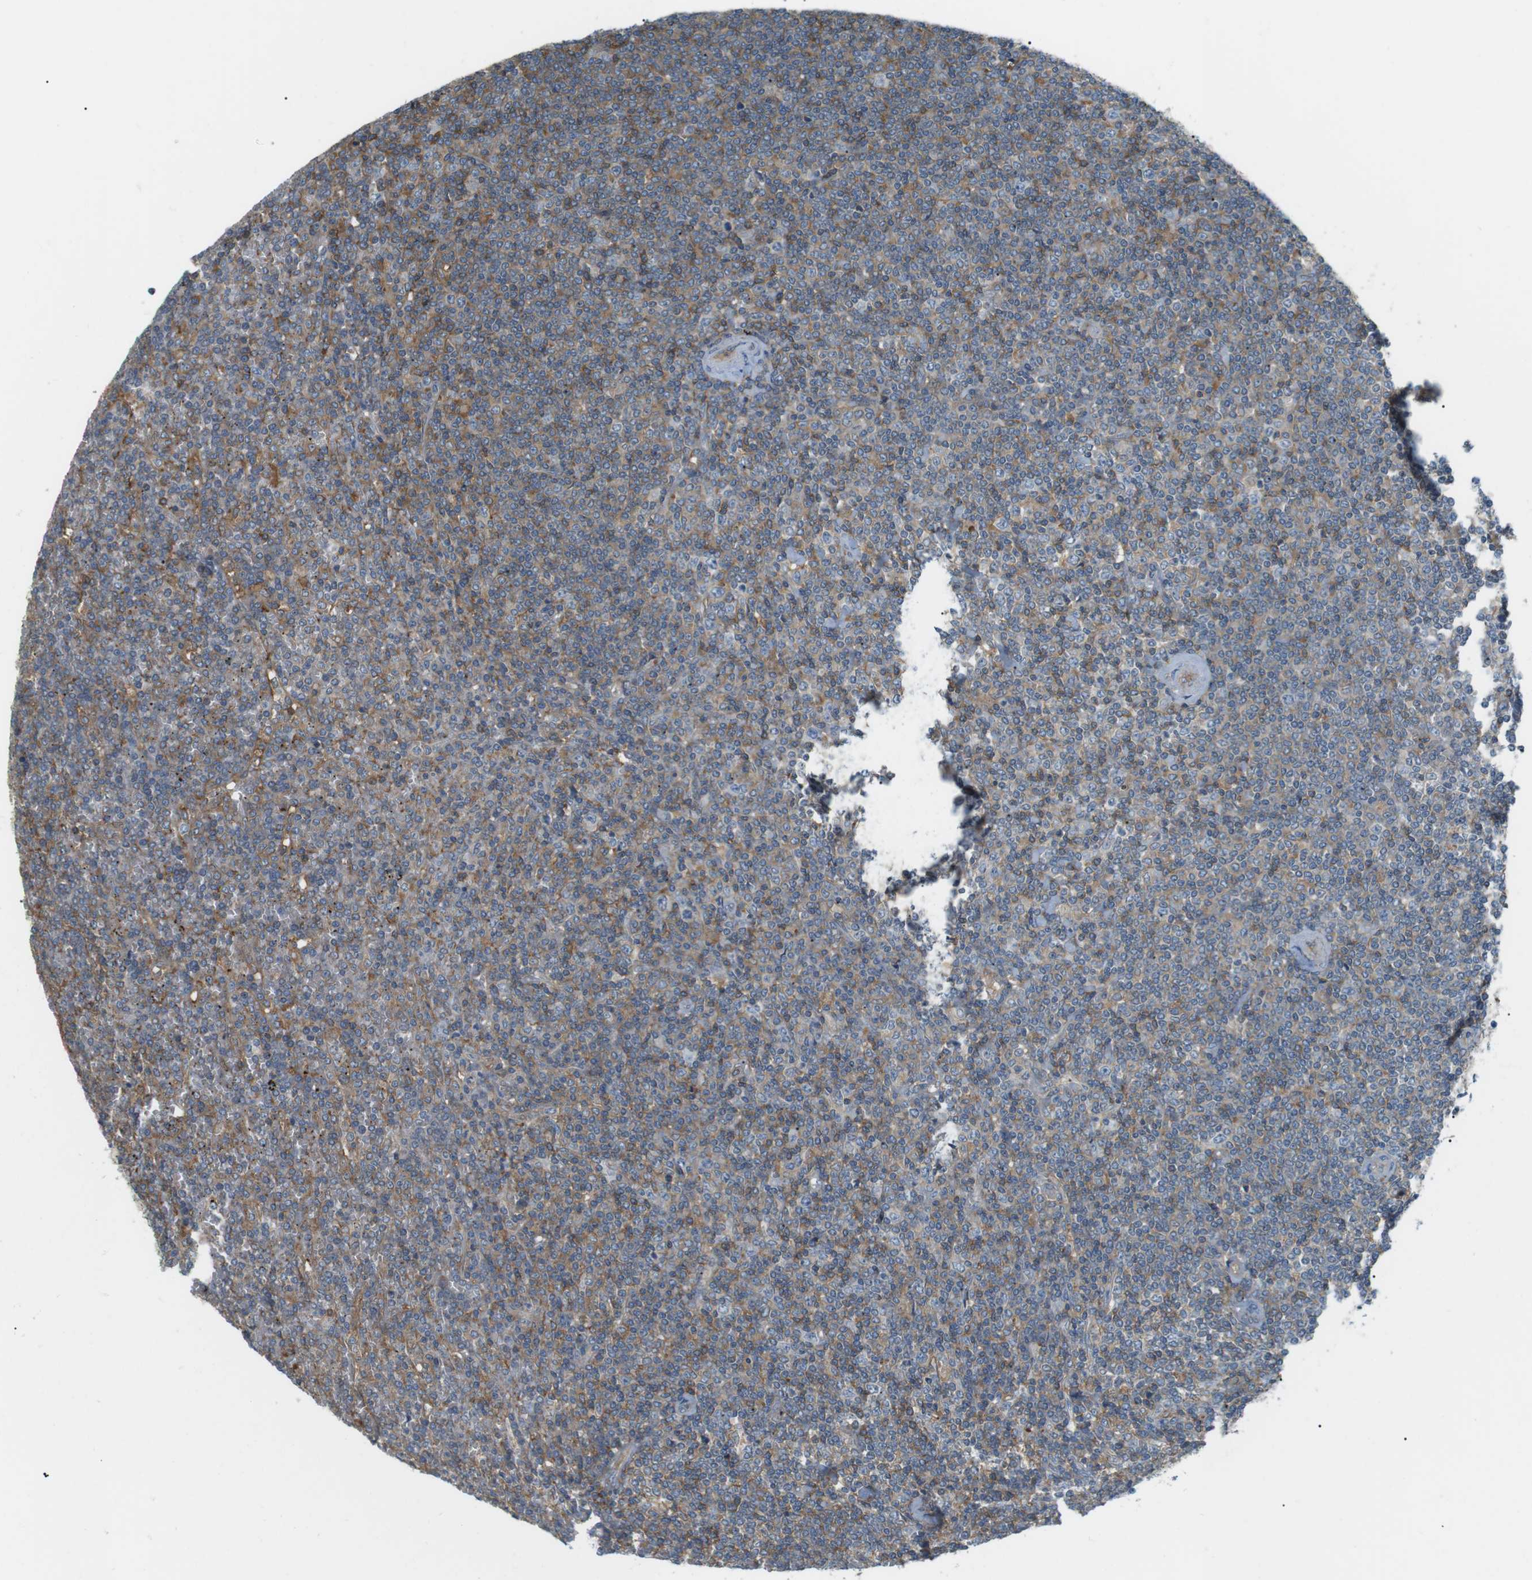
{"staining": {"intensity": "moderate", "quantity": "25%-75%", "location": "cytoplasmic/membranous"}, "tissue": "lymphoma", "cell_type": "Tumor cells", "image_type": "cancer", "snomed": [{"axis": "morphology", "description": "Malignant lymphoma, non-Hodgkin's type, Low grade"}, {"axis": "topography", "description": "Spleen"}], "caption": "A micrograph showing moderate cytoplasmic/membranous positivity in approximately 25%-75% of tumor cells in low-grade malignant lymphoma, non-Hodgkin's type, as visualized by brown immunohistochemical staining.", "gene": "PEPD", "patient": {"sex": "female", "age": 19}}